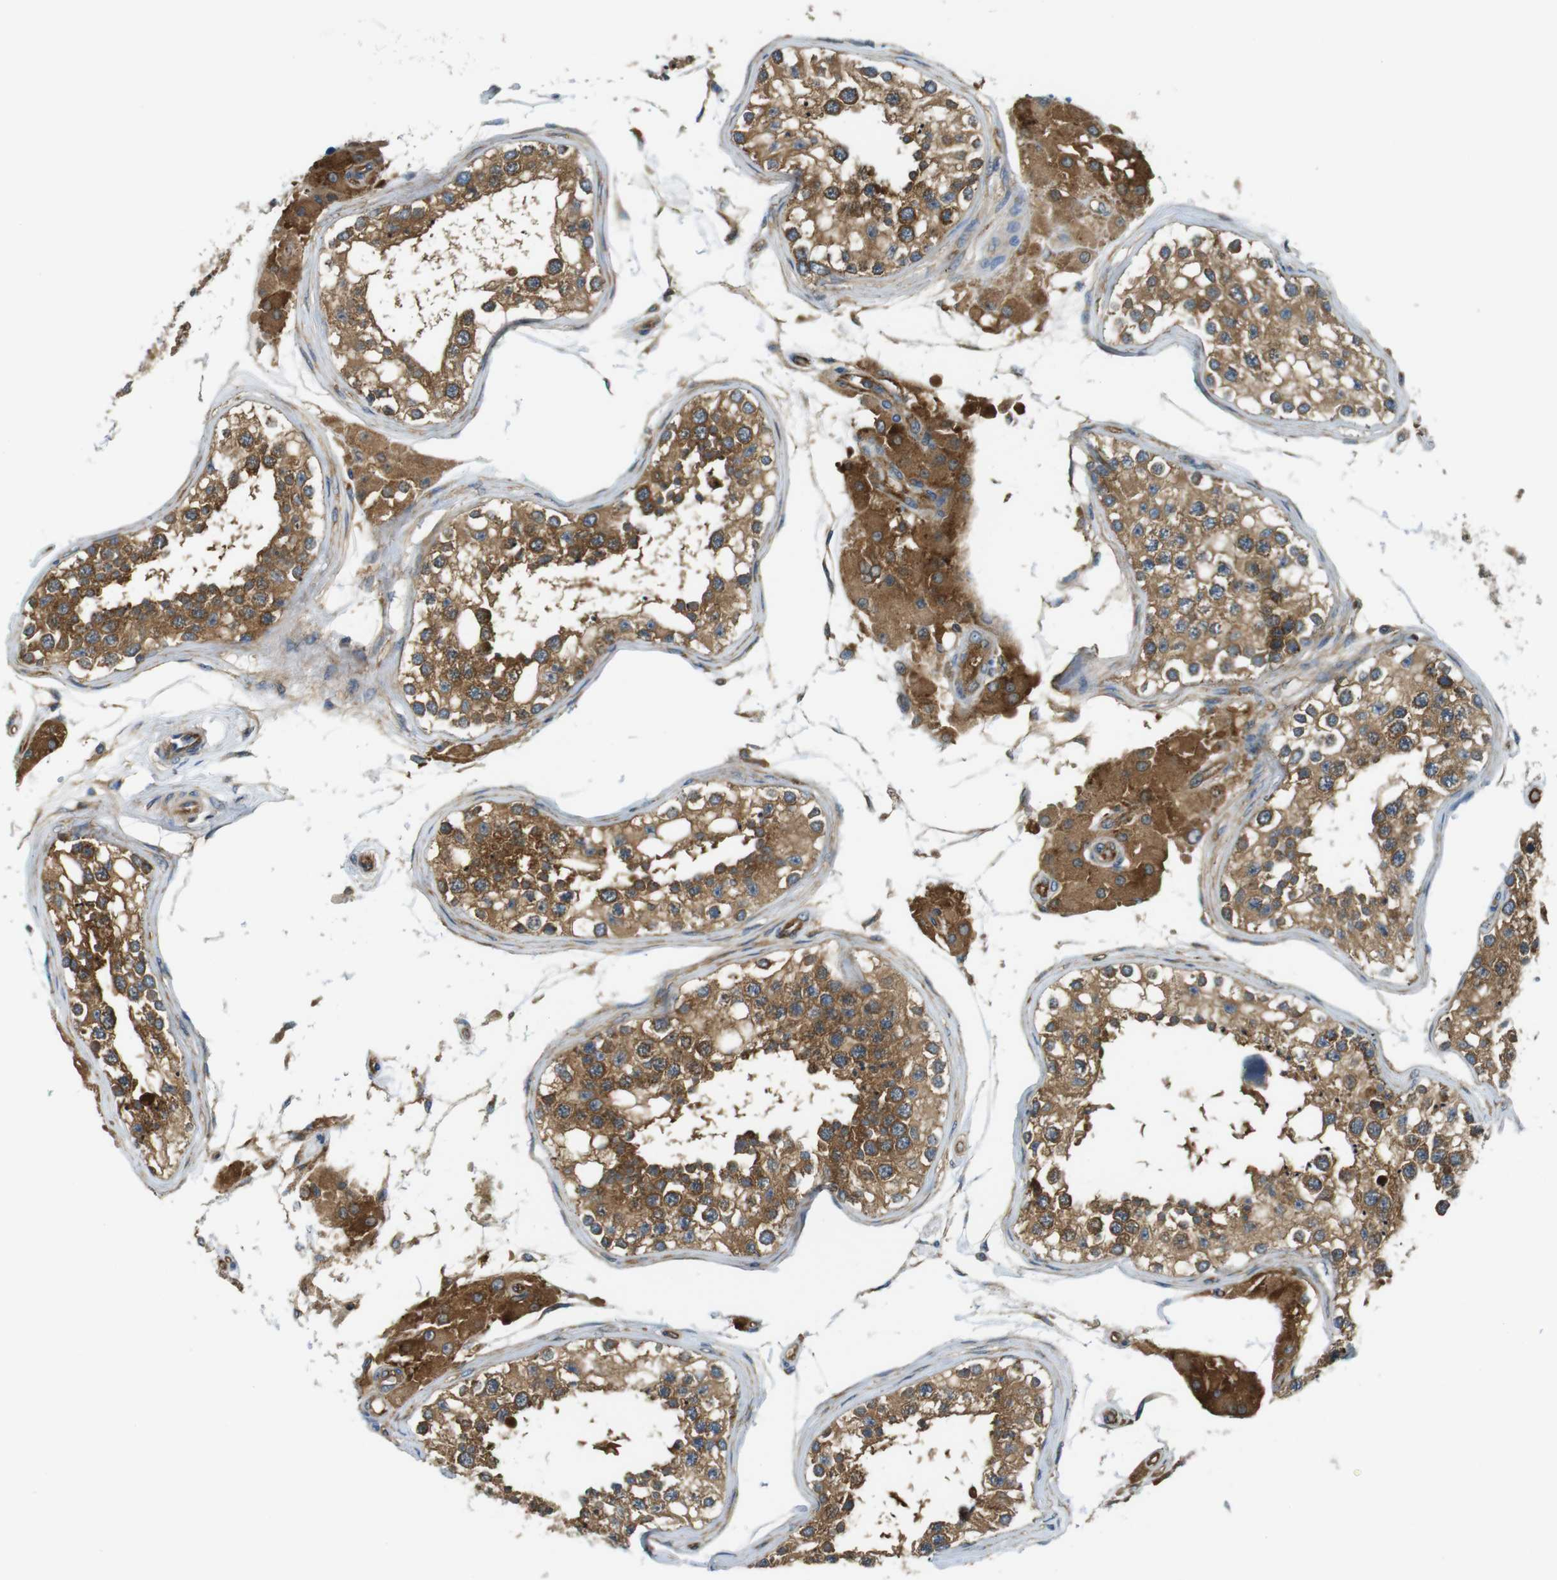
{"staining": {"intensity": "strong", "quantity": ">75%", "location": "cytoplasmic/membranous"}, "tissue": "testis", "cell_type": "Cells in seminiferous ducts", "image_type": "normal", "snomed": [{"axis": "morphology", "description": "Normal tissue, NOS"}, {"axis": "topography", "description": "Testis"}], "caption": "The micrograph reveals staining of unremarkable testis, revealing strong cytoplasmic/membranous protein expression (brown color) within cells in seminiferous ducts.", "gene": "TSC1", "patient": {"sex": "male", "age": 68}}